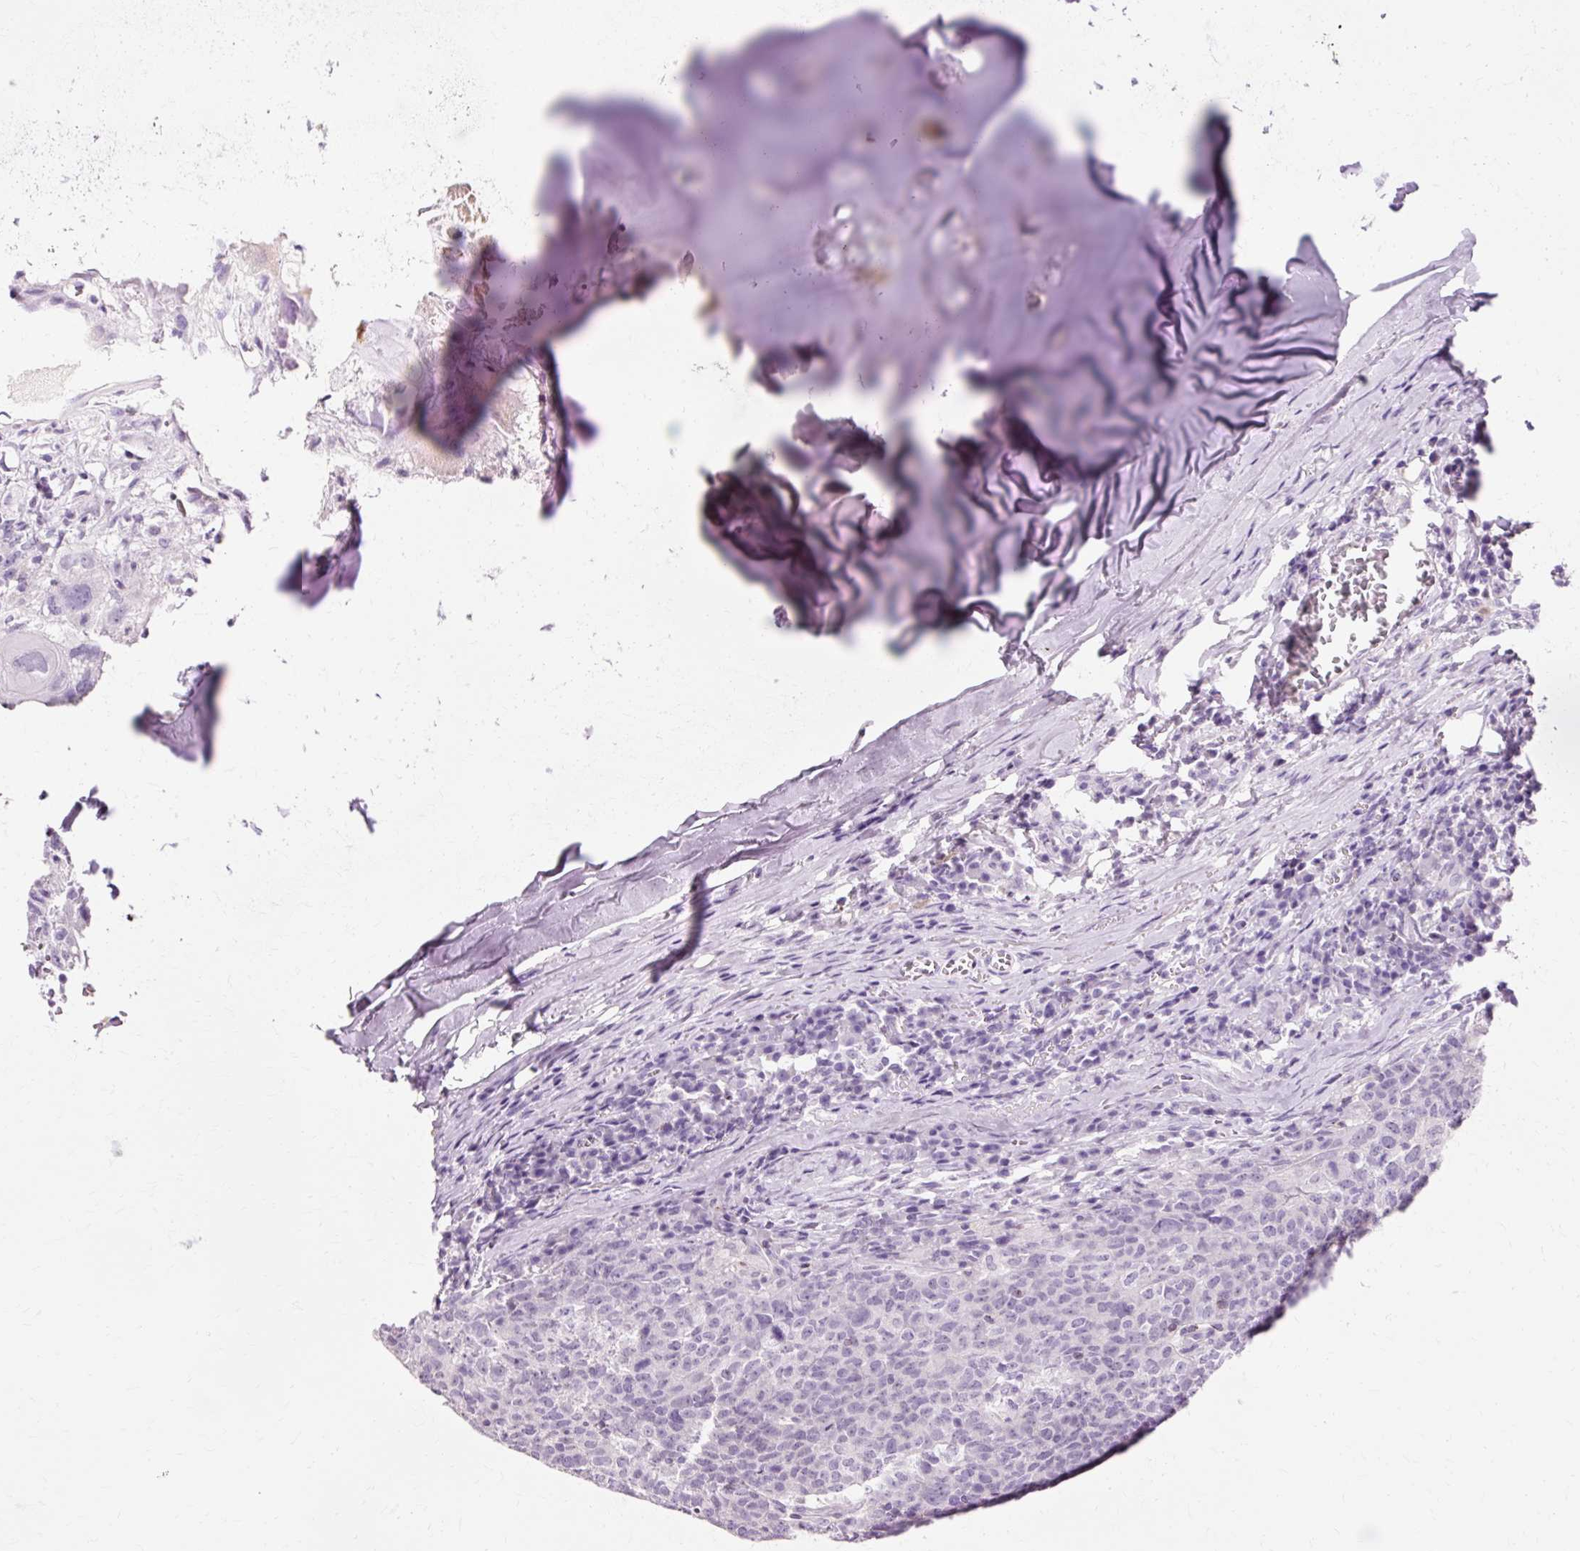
{"staining": {"intensity": "negative", "quantity": "none", "location": "none"}, "tissue": "head and neck cancer", "cell_type": "Tumor cells", "image_type": "cancer", "snomed": [{"axis": "morphology", "description": "Normal tissue, NOS"}, {"axis": "morphology", "description": "Squamous cell carcinoma, NOS"}, {"axis": "topography", "description": "Skeletal muscle"}, {"axis": "topography", "description": "Vascular tissue"}, {"axis": "topography", "description": "Peripheral nerve tissue"}, {"axis": "topography", "description": "Head-Neck"}], "caption": "Tumor cells show no significant staining in head and neck squamous cell carcinoma.", "gene": "VN1R2", "patient": {"sex": "male", "age": 66}}